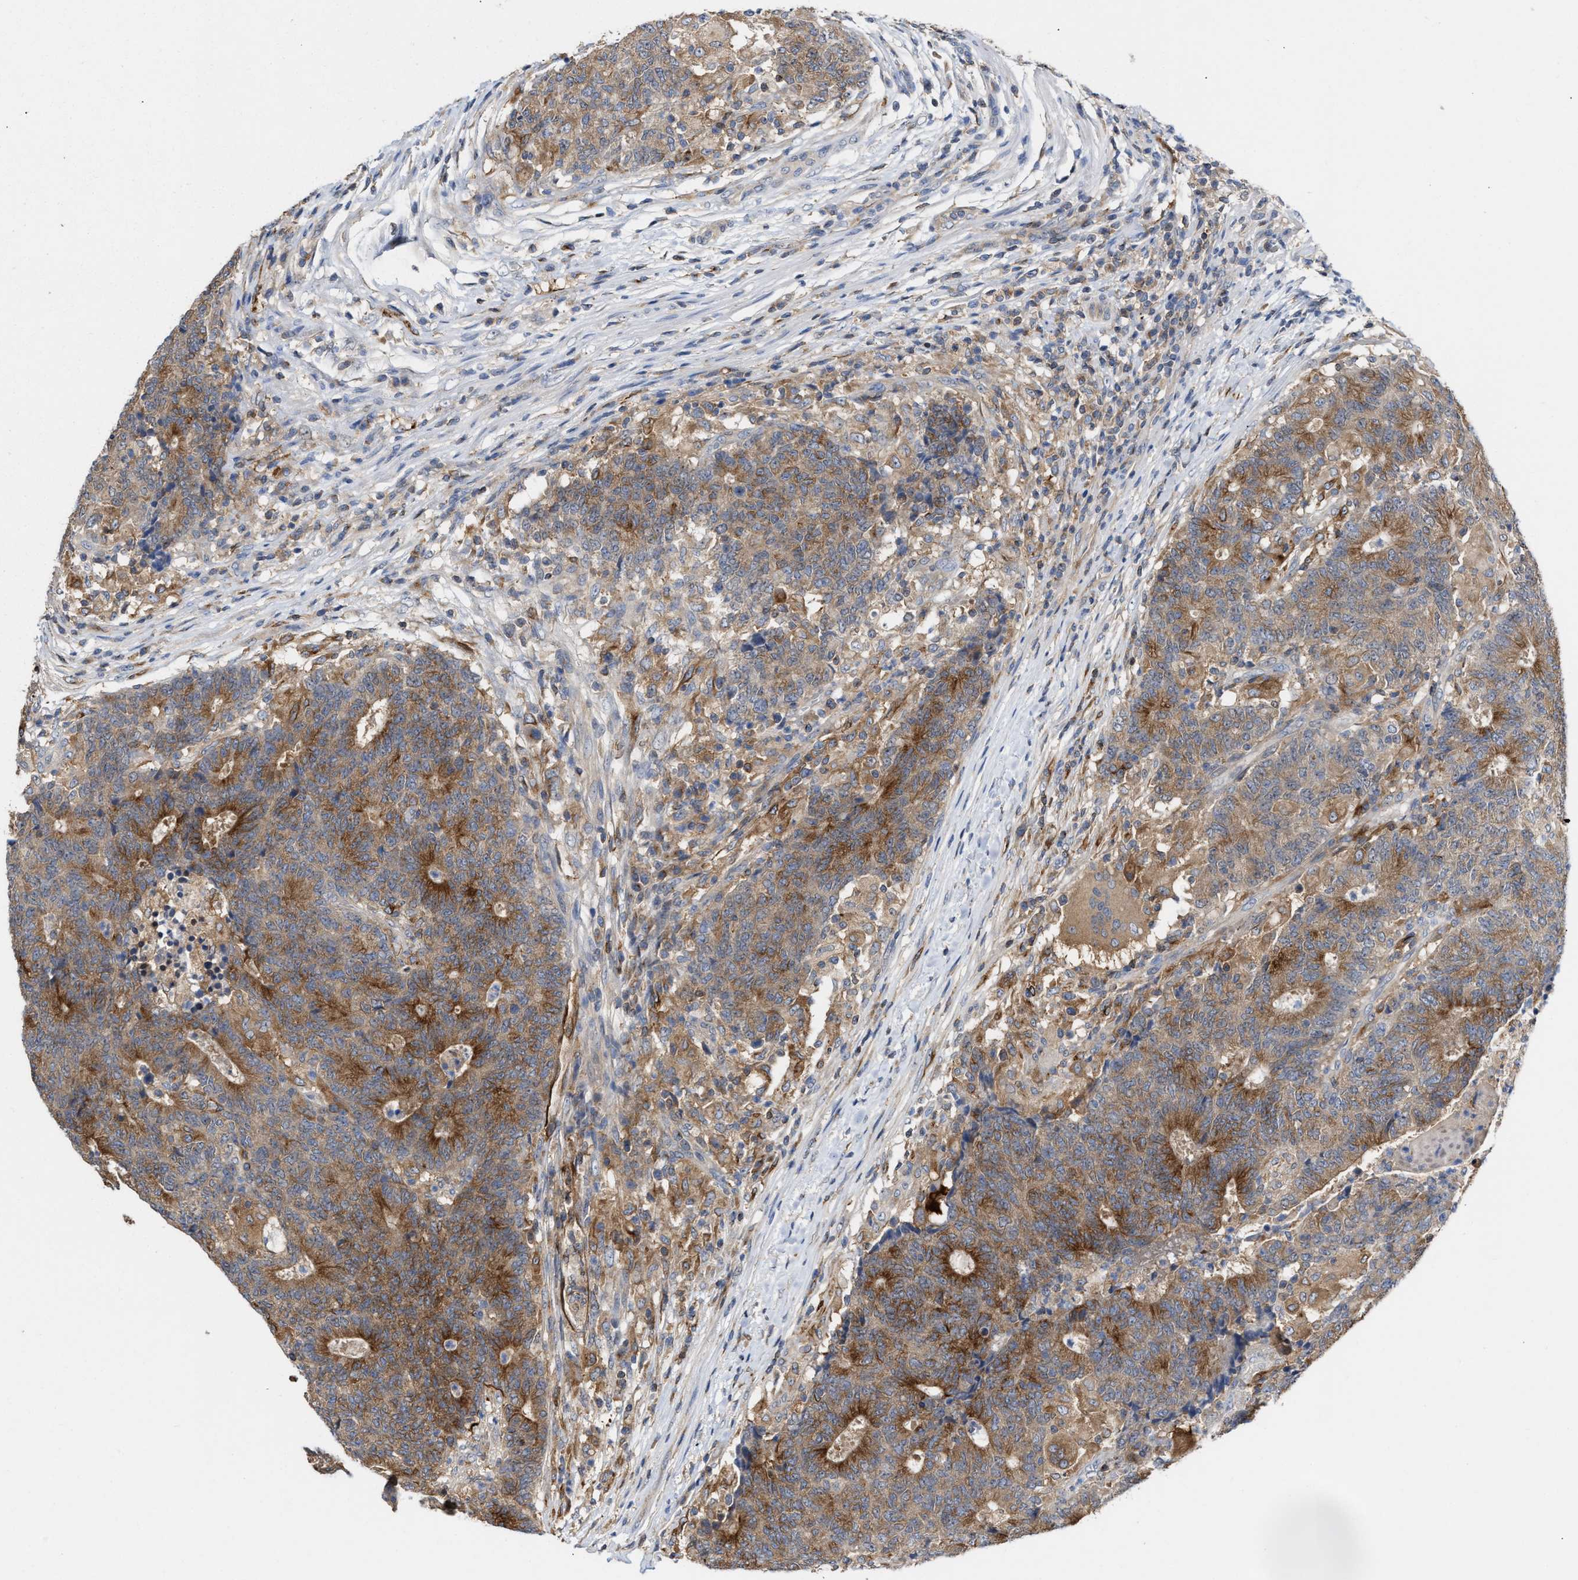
{"staining": {"intensity": "moderate", "quantity": ">75%", "location": "cytoplasmic/membranous"}, "tissue": "colorectal cancer", "cell_type": "Tumor cells", "image_type": "cancer", "snomed": [{"axis": "morphology", "description": "Normal tissue, NOS"}, {"axis": "morphology", "description": "Adenocarcinoma, NOS"}, {"axis": "topography", "description": "Colon"}], "caption": "An image showing moderate cytoplasmic/membranous staining in about >75% of tumor cells in colorectal cancer (adenocarcinoma), as visualized by brown immunohistochemical staining.", "gene": "BBLN", "patient": {"sex": "female", "age": 75}}